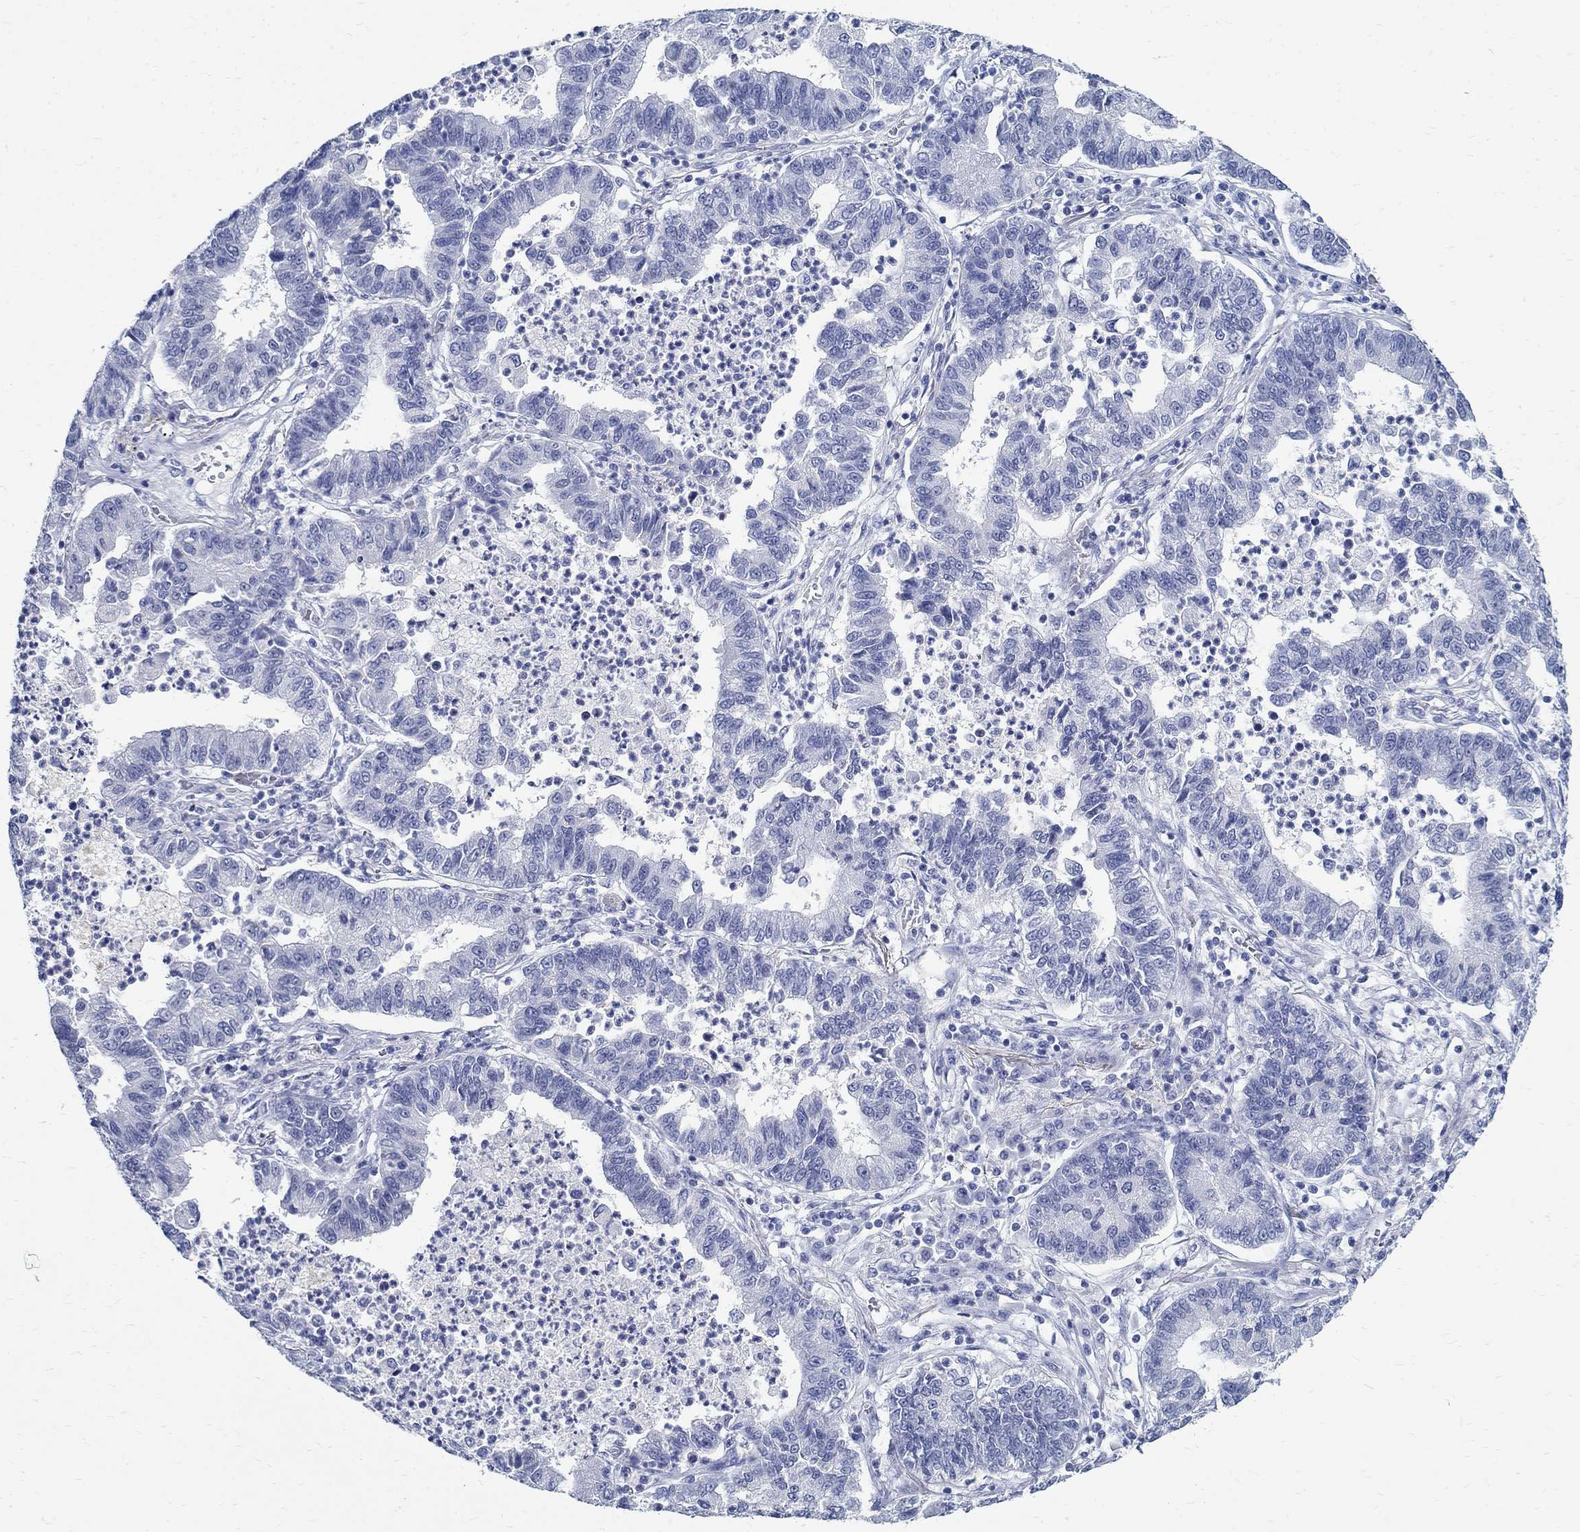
{"staining": {"intensity": "negative", "quantity": "none", "location": "none"}, "tissue": "lung cancer", "cell_type": "Tumor cells", "image_type": "cancer", "snomed": [{"axis": "morphology", "description": "Adenocarcinoma, NOS"}, {"axis": "topography", "description": "Lung"}], "caption": "This is an IHC micrograph of lung cancer (adenocarcinoma). There is no positivity in tumor cells.", "gene": "BSPRY", "patient": {"sex": "female", "age": 57}}